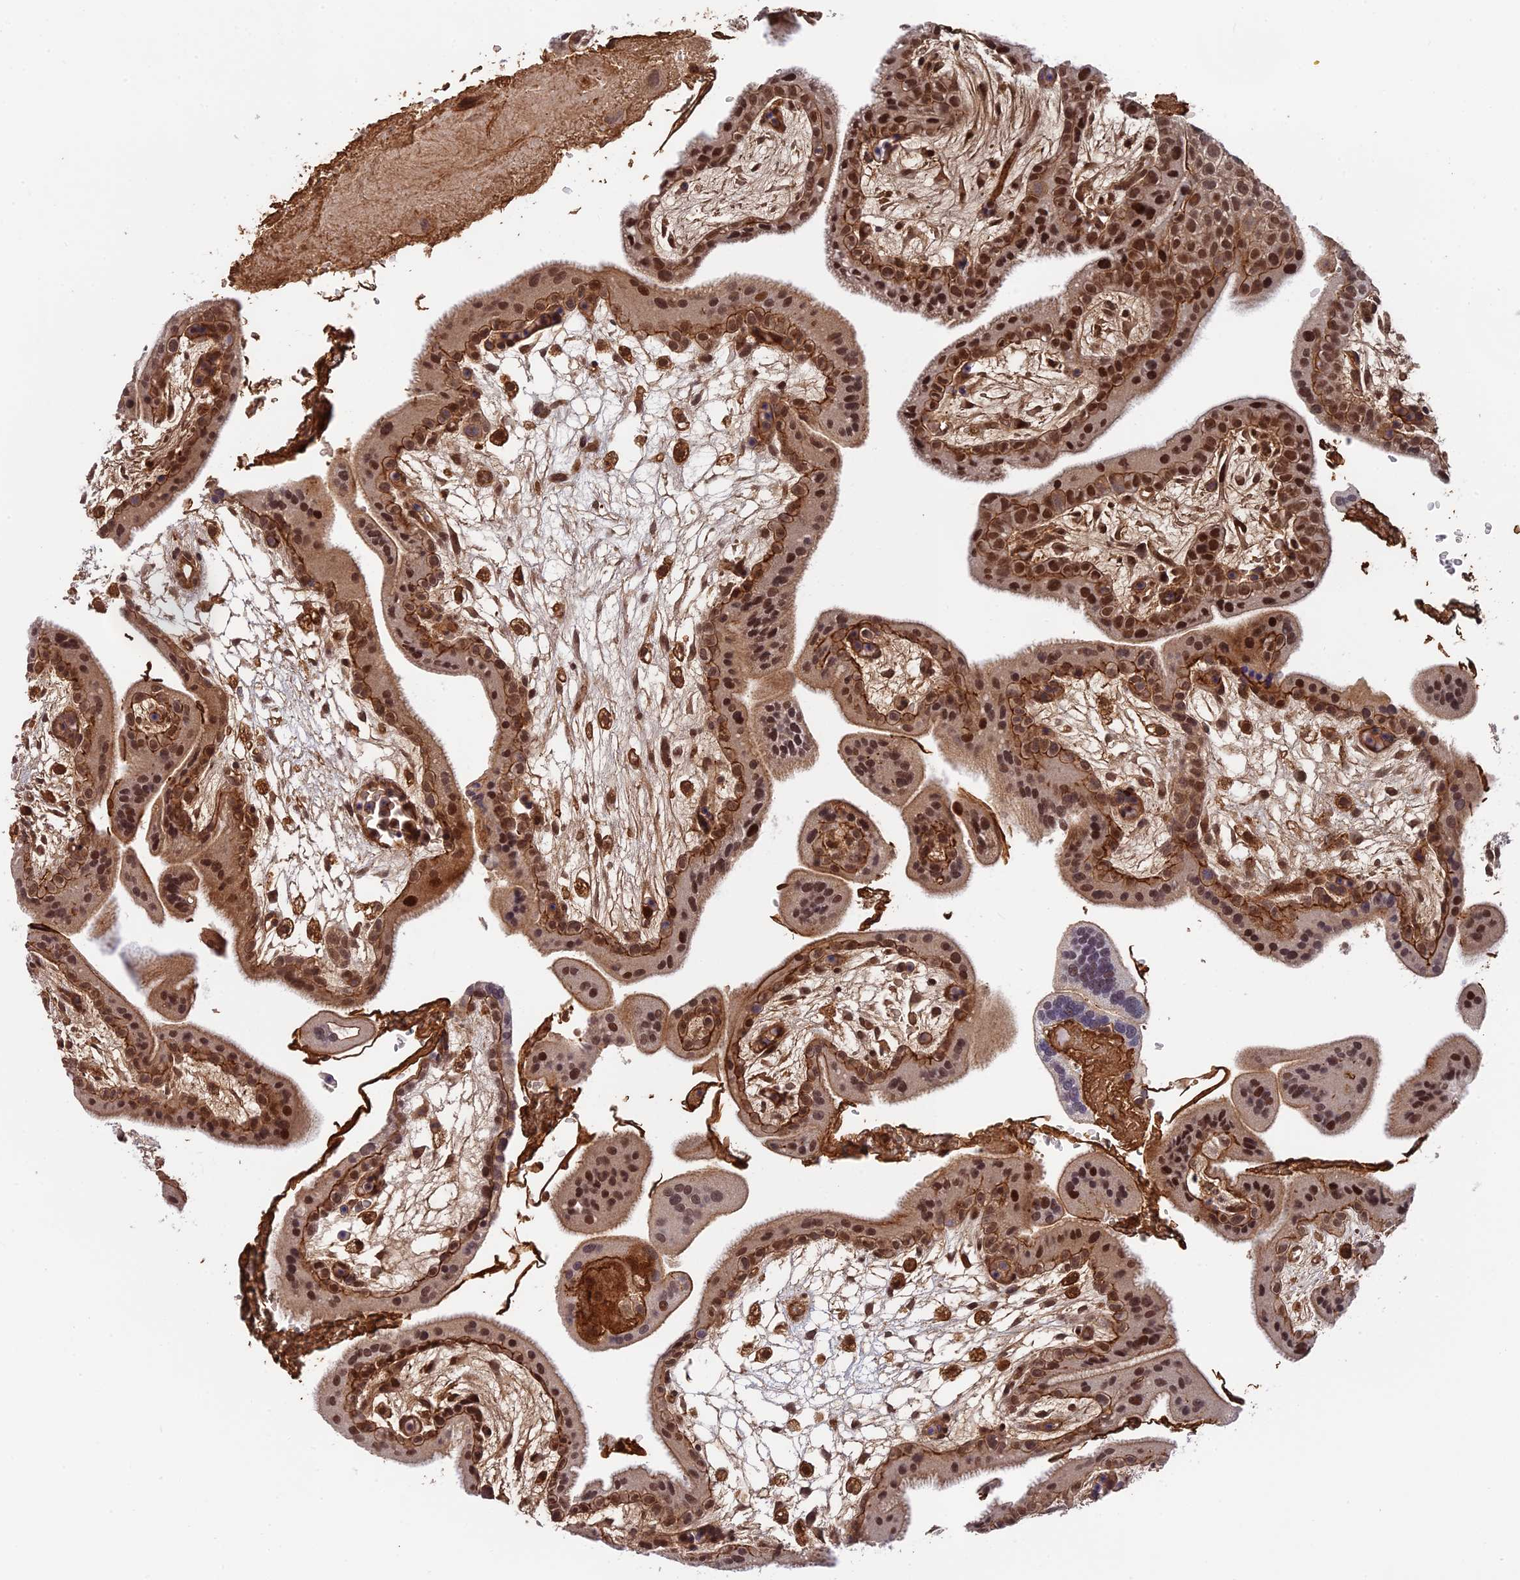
{"staining": {"intensity": "moderate", "quantity": ">75%", "location": "cytoplasmic/membranous,nuclear"}, "tissue": "placenta", "cell_type": "Decidual cells", "image_type": "normal", "snomed": [{"axis": "morphology", "description": "Normal tissue, NOS"}, {"axis": "topography", "description": "Placenta"}], "caption": "The image reveals a brown stain indicating the presence of a protein in the cytoplasmic/membranous,nuclear of decidual cells in placenta. Ihc stains the protein in brown and the nuclei are stained blue.", "gene": "OSBPL1A", "patient": {"sex": "female", "age": 35}}